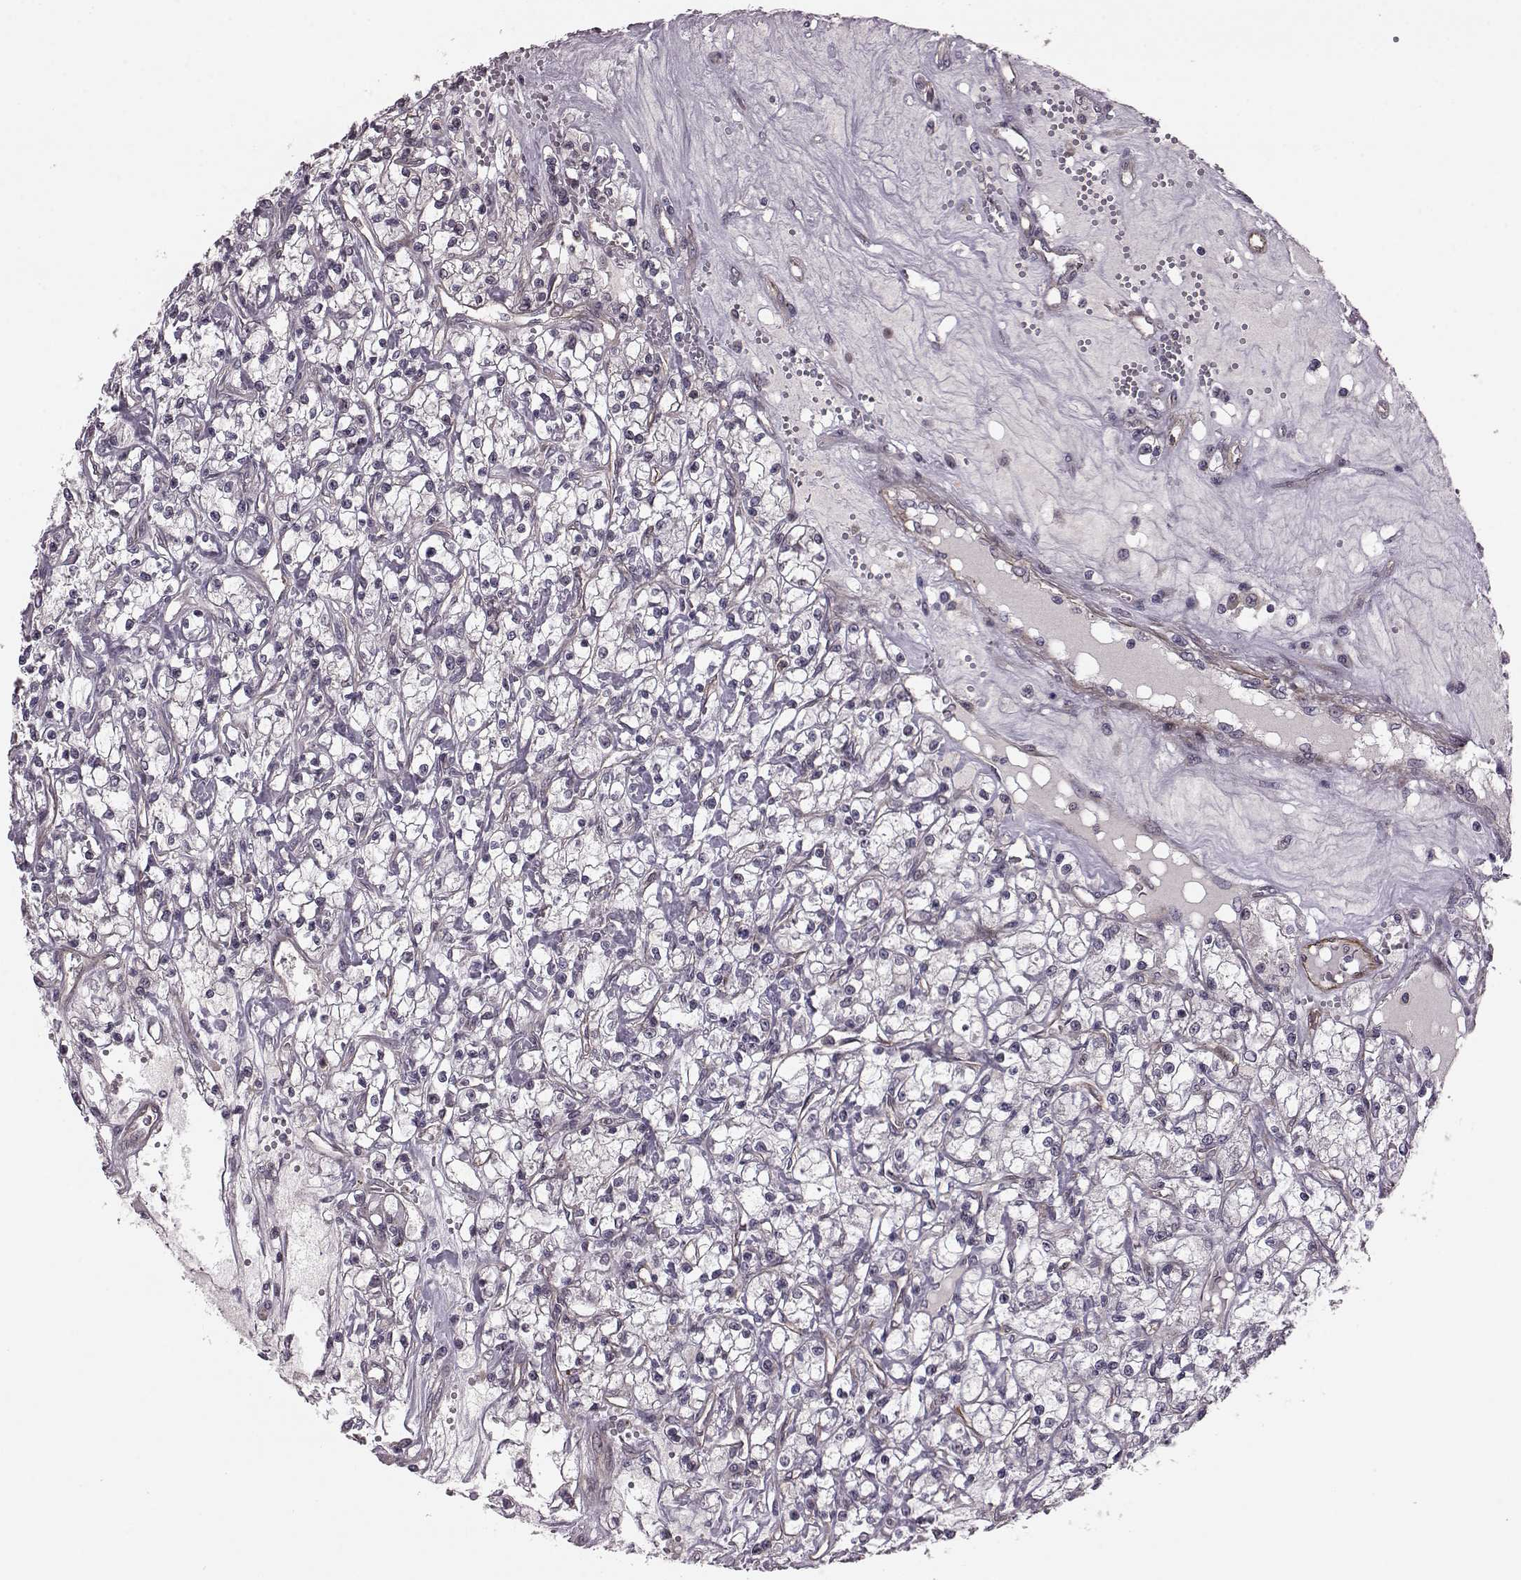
{"staining": {"intensity": "negative", "quantity": "none", "location": "none"}, "tissue": "renal cancer", "cell_type": "Tumor cells", "image_type": "cancer", "snomed": [{"axis": "morphology", "description": "Adenocarcinoma, NOS"}, {"axis": "topography", "description": "Kidney"}], "caption": "Immunohistochemistry histopathology image of neoplastic tissue: human renal cancer (adenocarcinoma) stained with DAB demonstrates no significant protein positivity in tumor cells.", "gene": "SYNPO", "patient": {"sex": "female", "age": 59}}